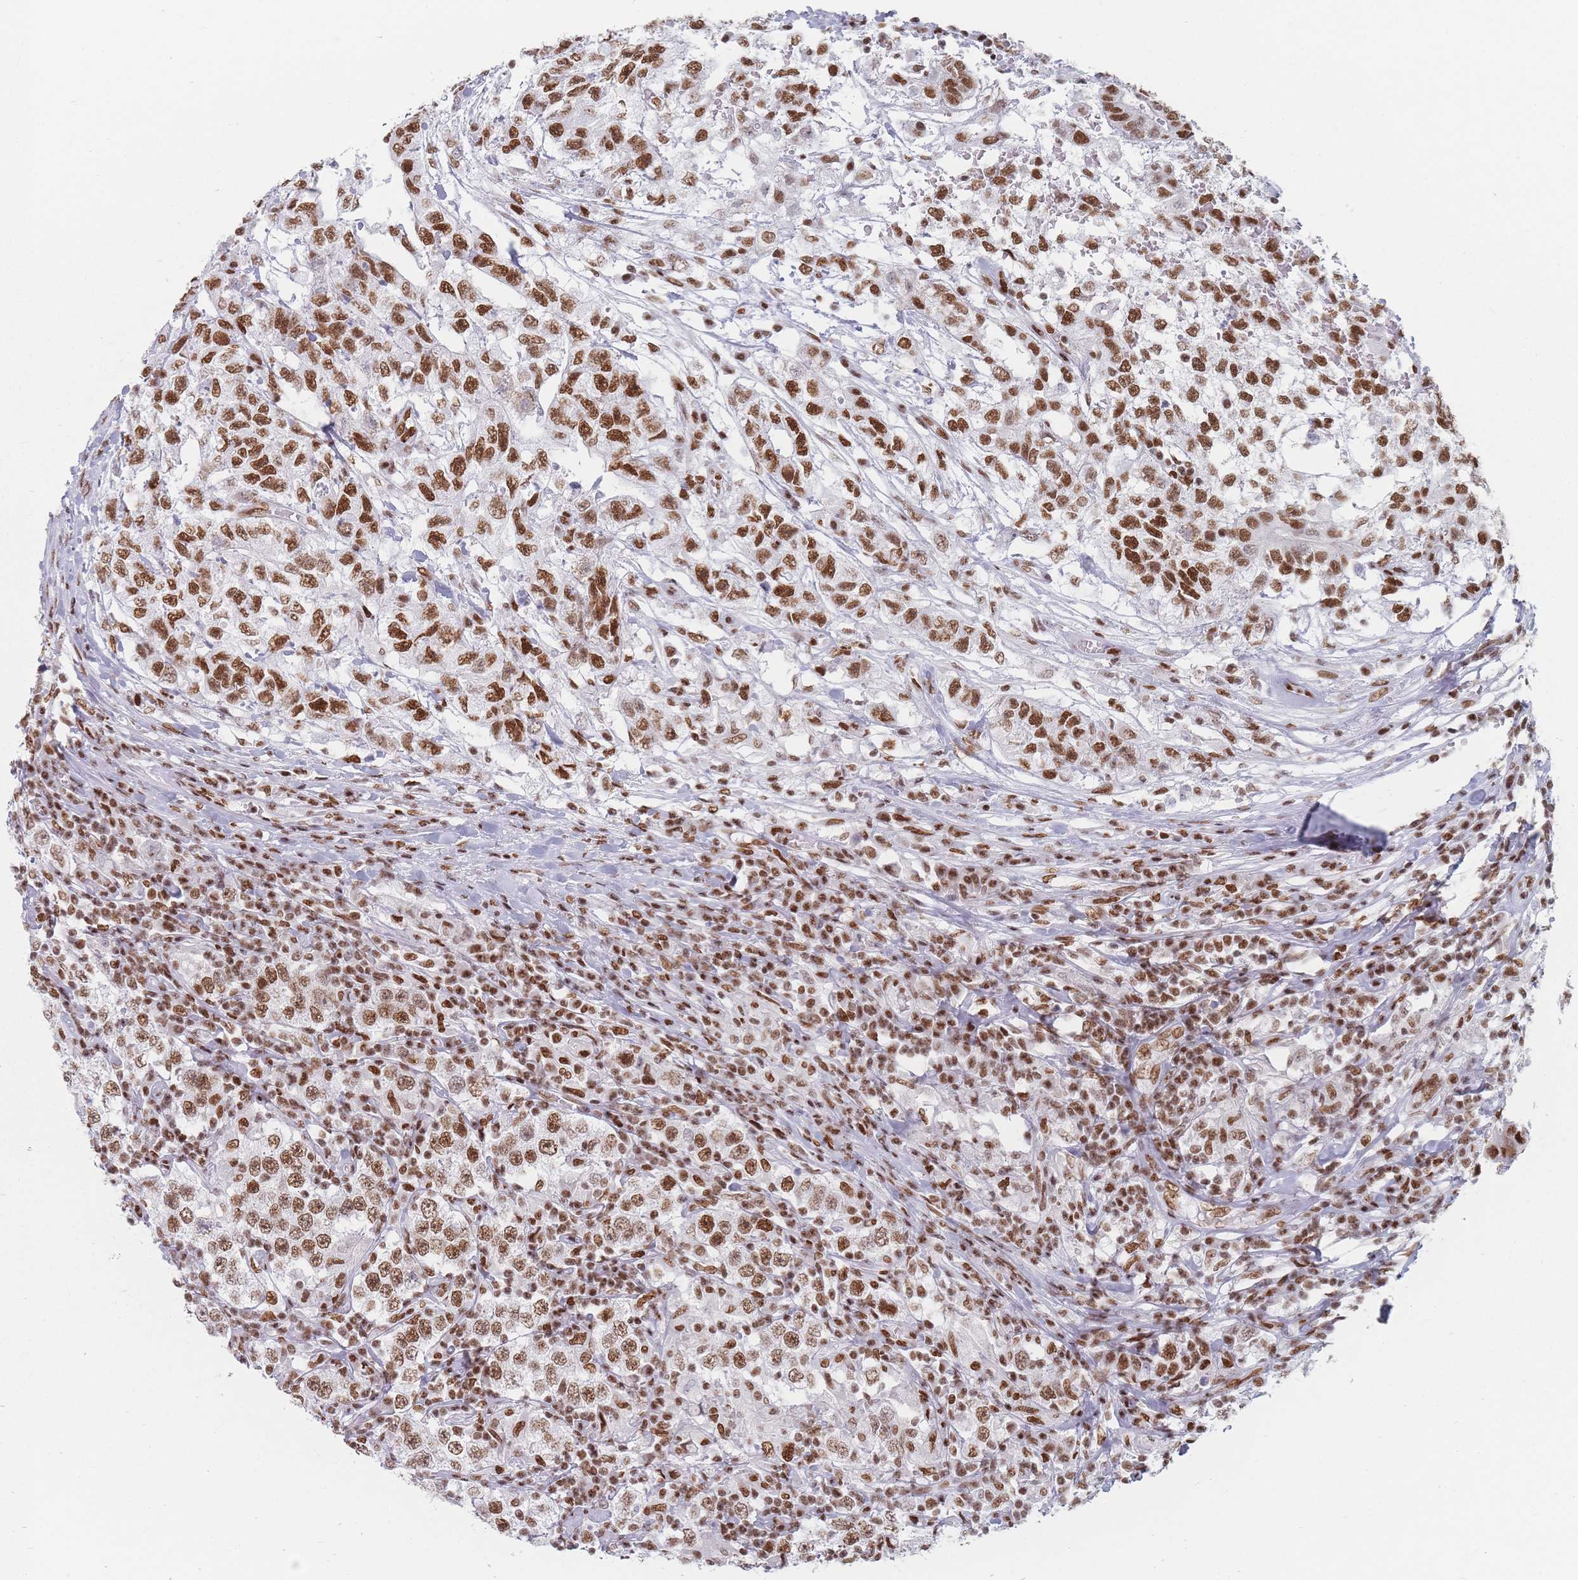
{"staining": {"intensity": "moderate", "quantity": ">75%", "location": "nuclear"}, "tissue": "testis cancer", "cell_type": "Tumor cells", "image_type": "cancer", "snomed": [{"axis": "morphology", "description": "Seminoma, NOS"}, {"axis": "morphology", "description": "Carcinoma, Embryonal, NOS"}, {"axis": "topography", "description": "Testis"}], "caption": "The photomicrograph exhibits immunohistochemical staining of testis cancer. There is moderate nuclear expression is seen in approximately >75% of tumor cells. The protein is stained brown, and the nuclei are stained in blue (DAB (3,3'-diaminobenzidine) IHC with brightfield microscopy, high magnification).", "gene": "SAFB2", "patient": {"sex": "male", "age": 41}}